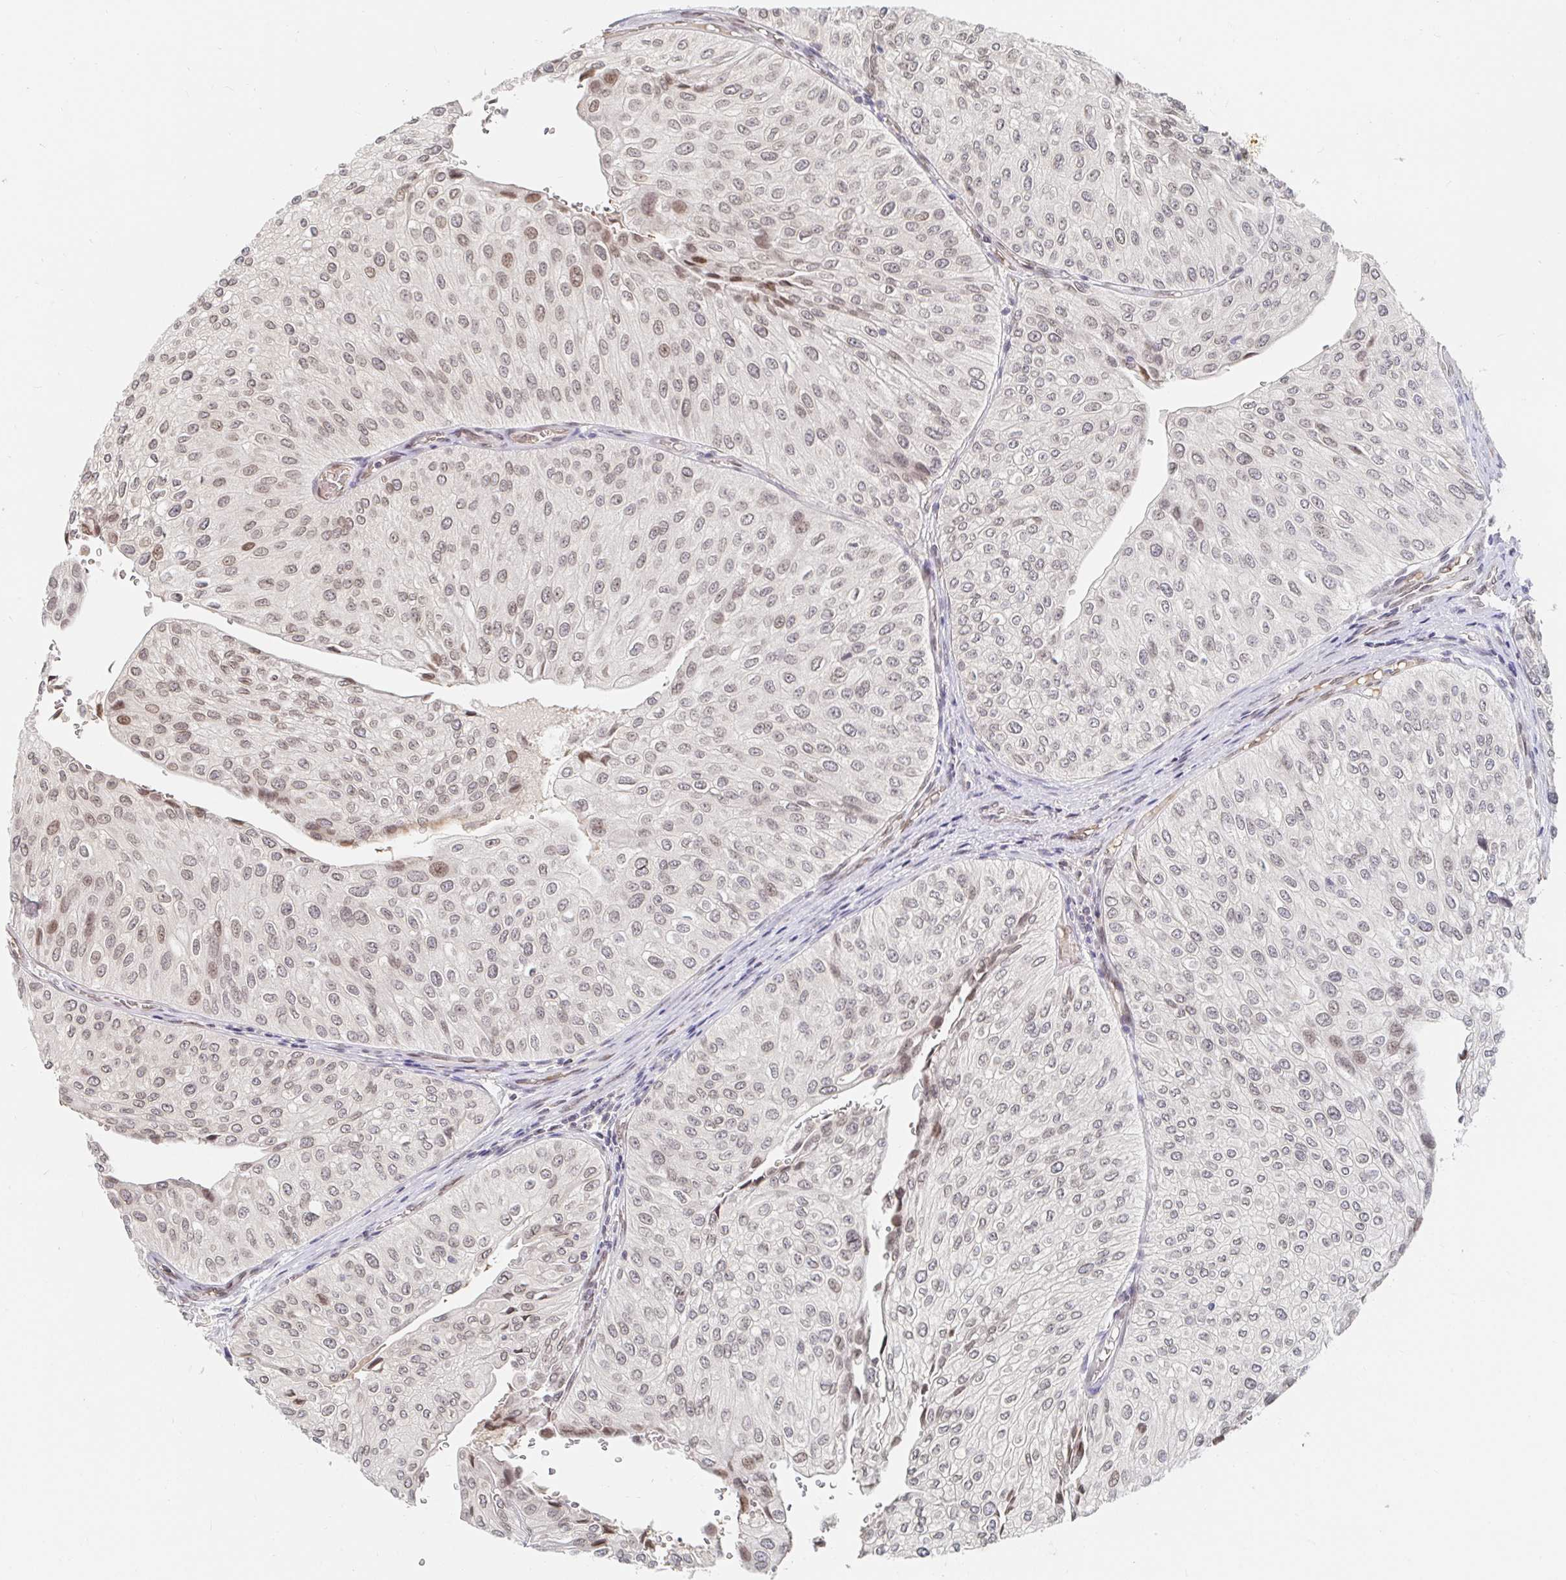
{"staining": {"intensity": "weak", "quantity": "25%-75%", "location": "nuclear"}, "tissue": "urothelial cancer", "cell_type": "Tumor cells", "image_type": "cancer", "snomed": [{"axis": "morphology", "description": "Urothelial carcinoma, NOS"}, {"axis": "topography", "description": "Urinary bladder"}], "caption": "Immunohistochemical staining of urothelial cancer displays weak nuclear protein staining in approximately 25%-75% of tumor cells.", "gene": "CHD2", "patient": {"sex": "male", "age": 67}}